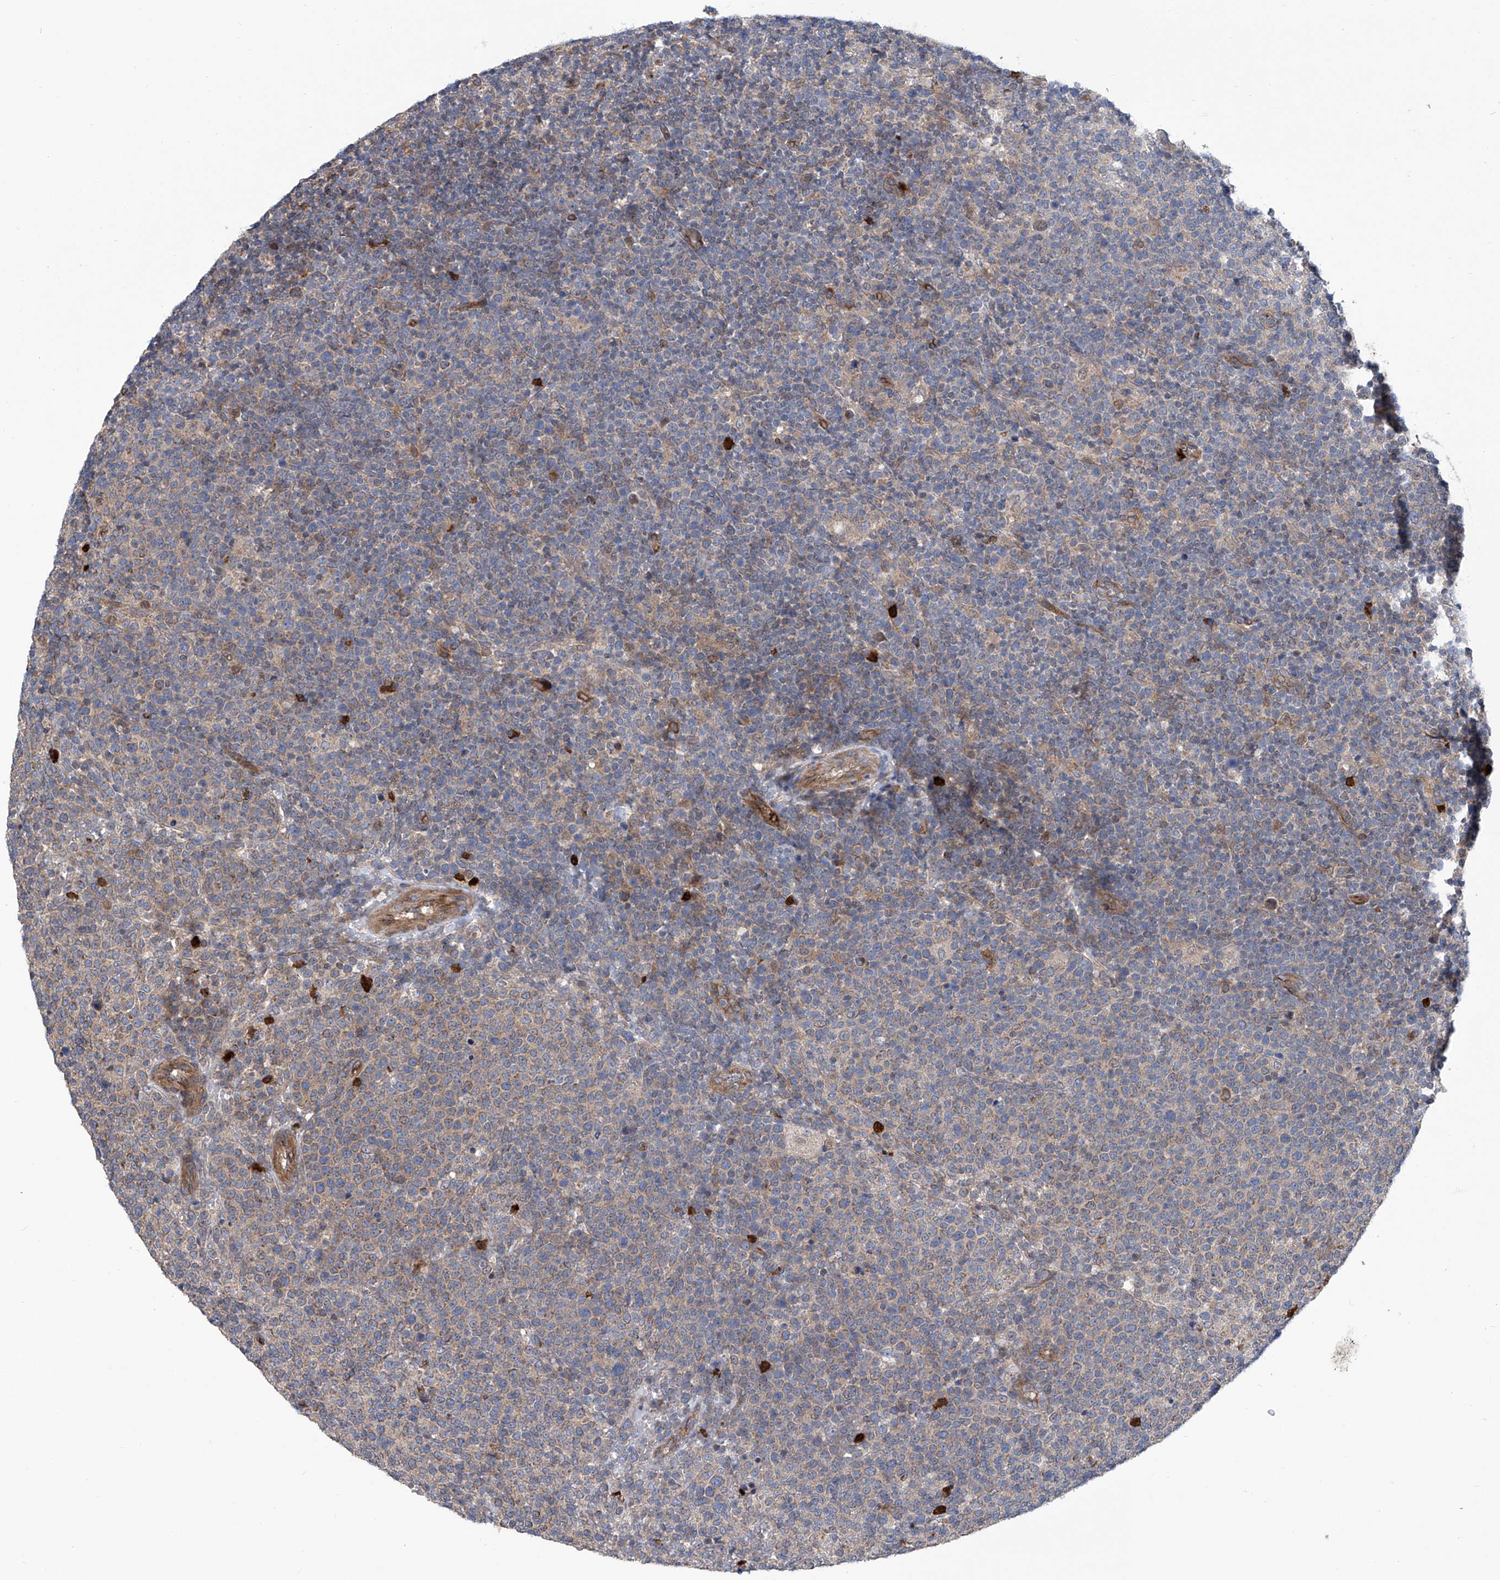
{"staining": {"intensity": "weak", "quantity": "25%-75%", "location": "cytoplasmic/membranous"}, "tissue": "lymphoma", "cell_type": "Tumor cells", "image_type": "cancer", "snomed": [{"axis": "morphology", "description": "Malignant lymphoma, non-Hodgkin's type, High grade"}, {"axis": "topography", "description": "Lymph node"}], "caption": "Protein expression analysis of human high-grade malignant lymphoma, non-Hodgkin's type reveals weak cytoplasmic/membranous expression in about 25%-75% of tumor cells.", "gene": "EIF2D", "patient": {"sex": "male", "age": 61}}